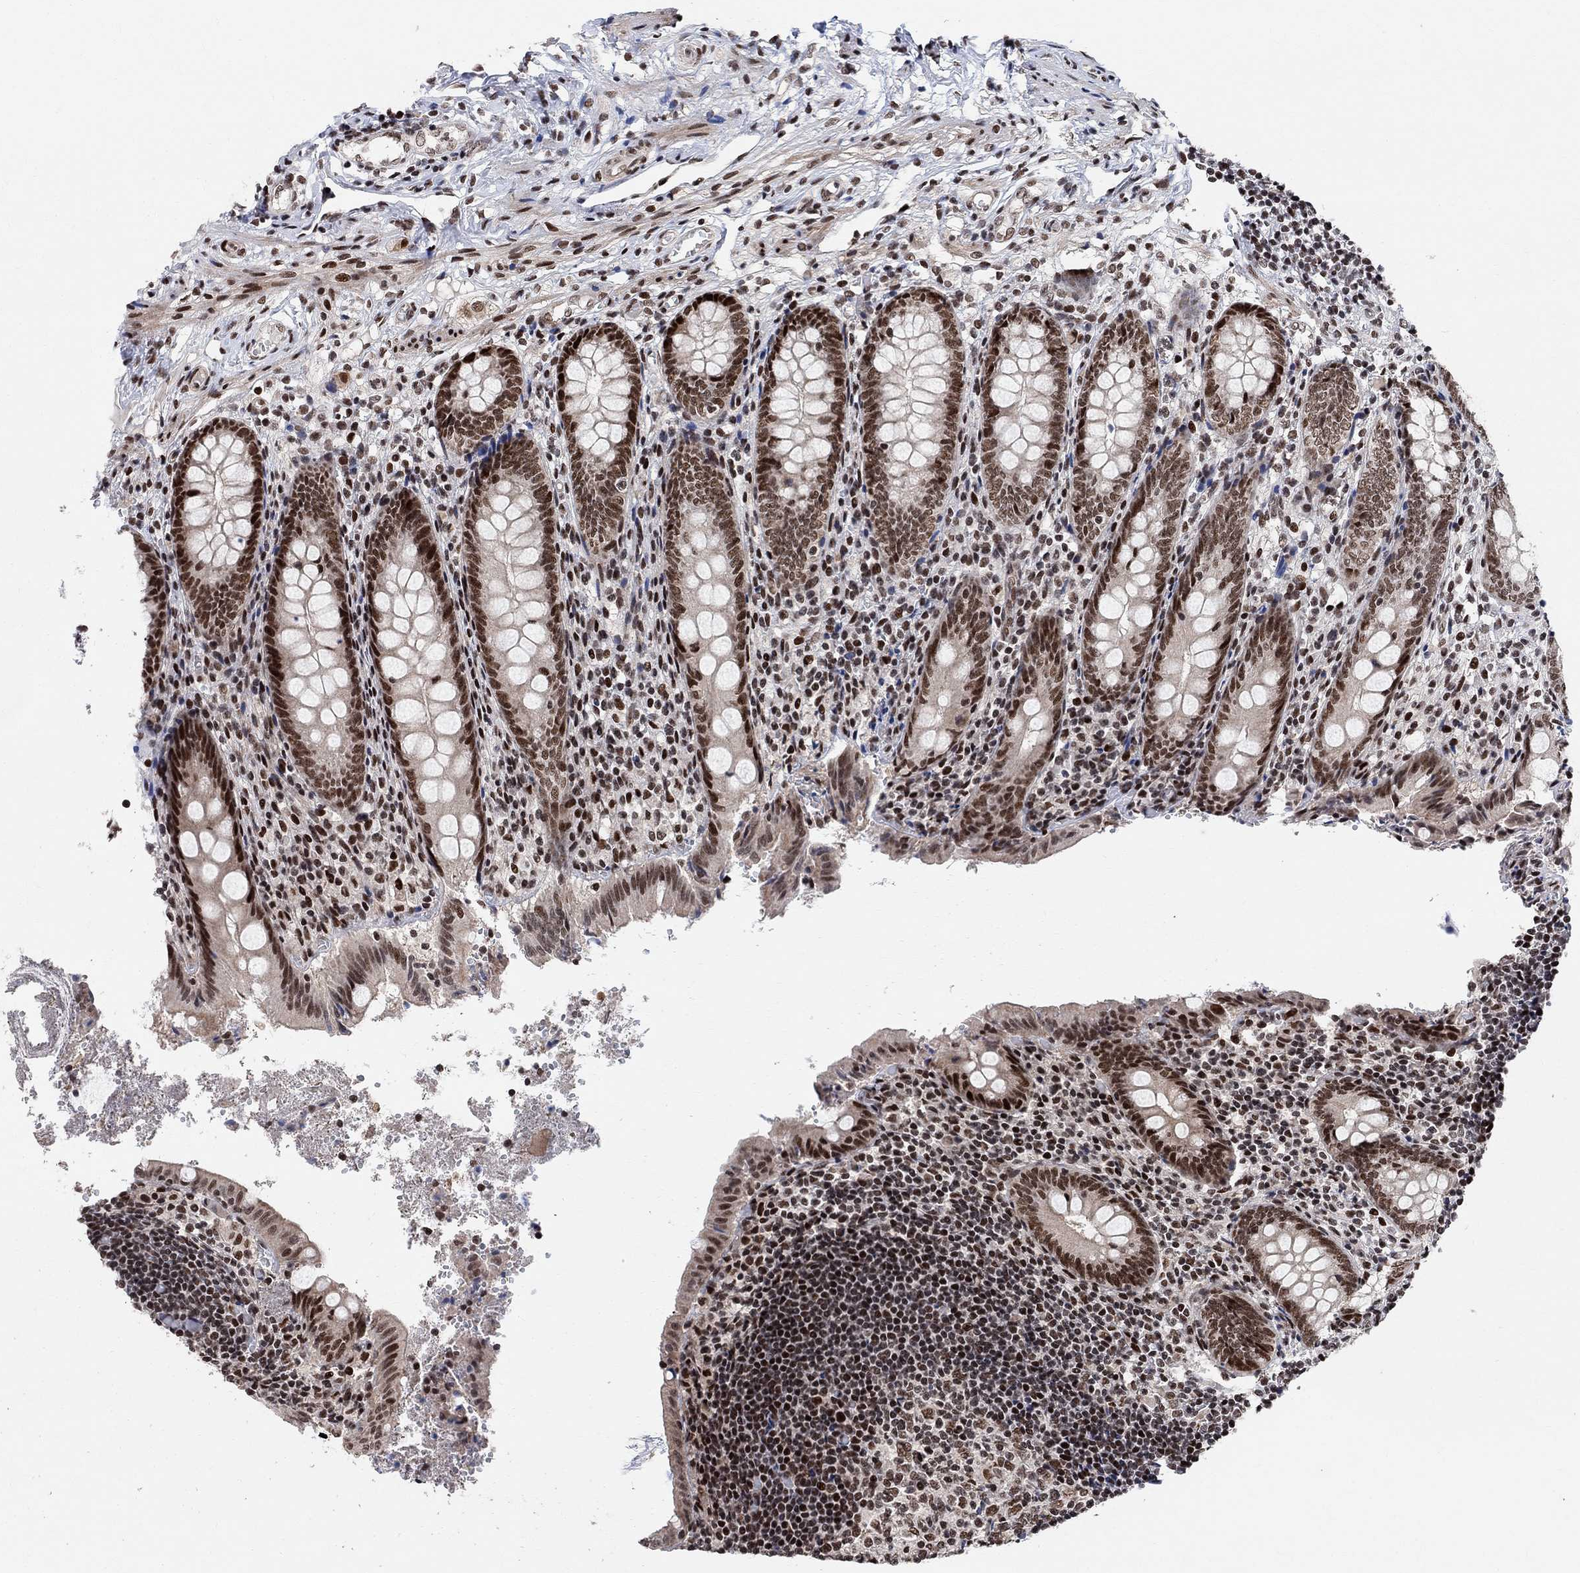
{"staining": {"intensity": "strong", "quantity": "25%-75%", "location": "nuclear"}, "tissue": "appendix", "cell_type": "Glandular cells", "image_type": "normal", "snomed": [{"axis": "morphology", "description": "Normal tissue, NOS"}, {"axis": "topography", "description": "Appendix"}], "caption": "An image showing strong nuclear positivity in about 25%-75% of glandular cells in unremarkable appendix, as visualized by brown immunohistochemical staining.", "gene": "E4F1", "patient": {"sex": "female", "age": 23}}